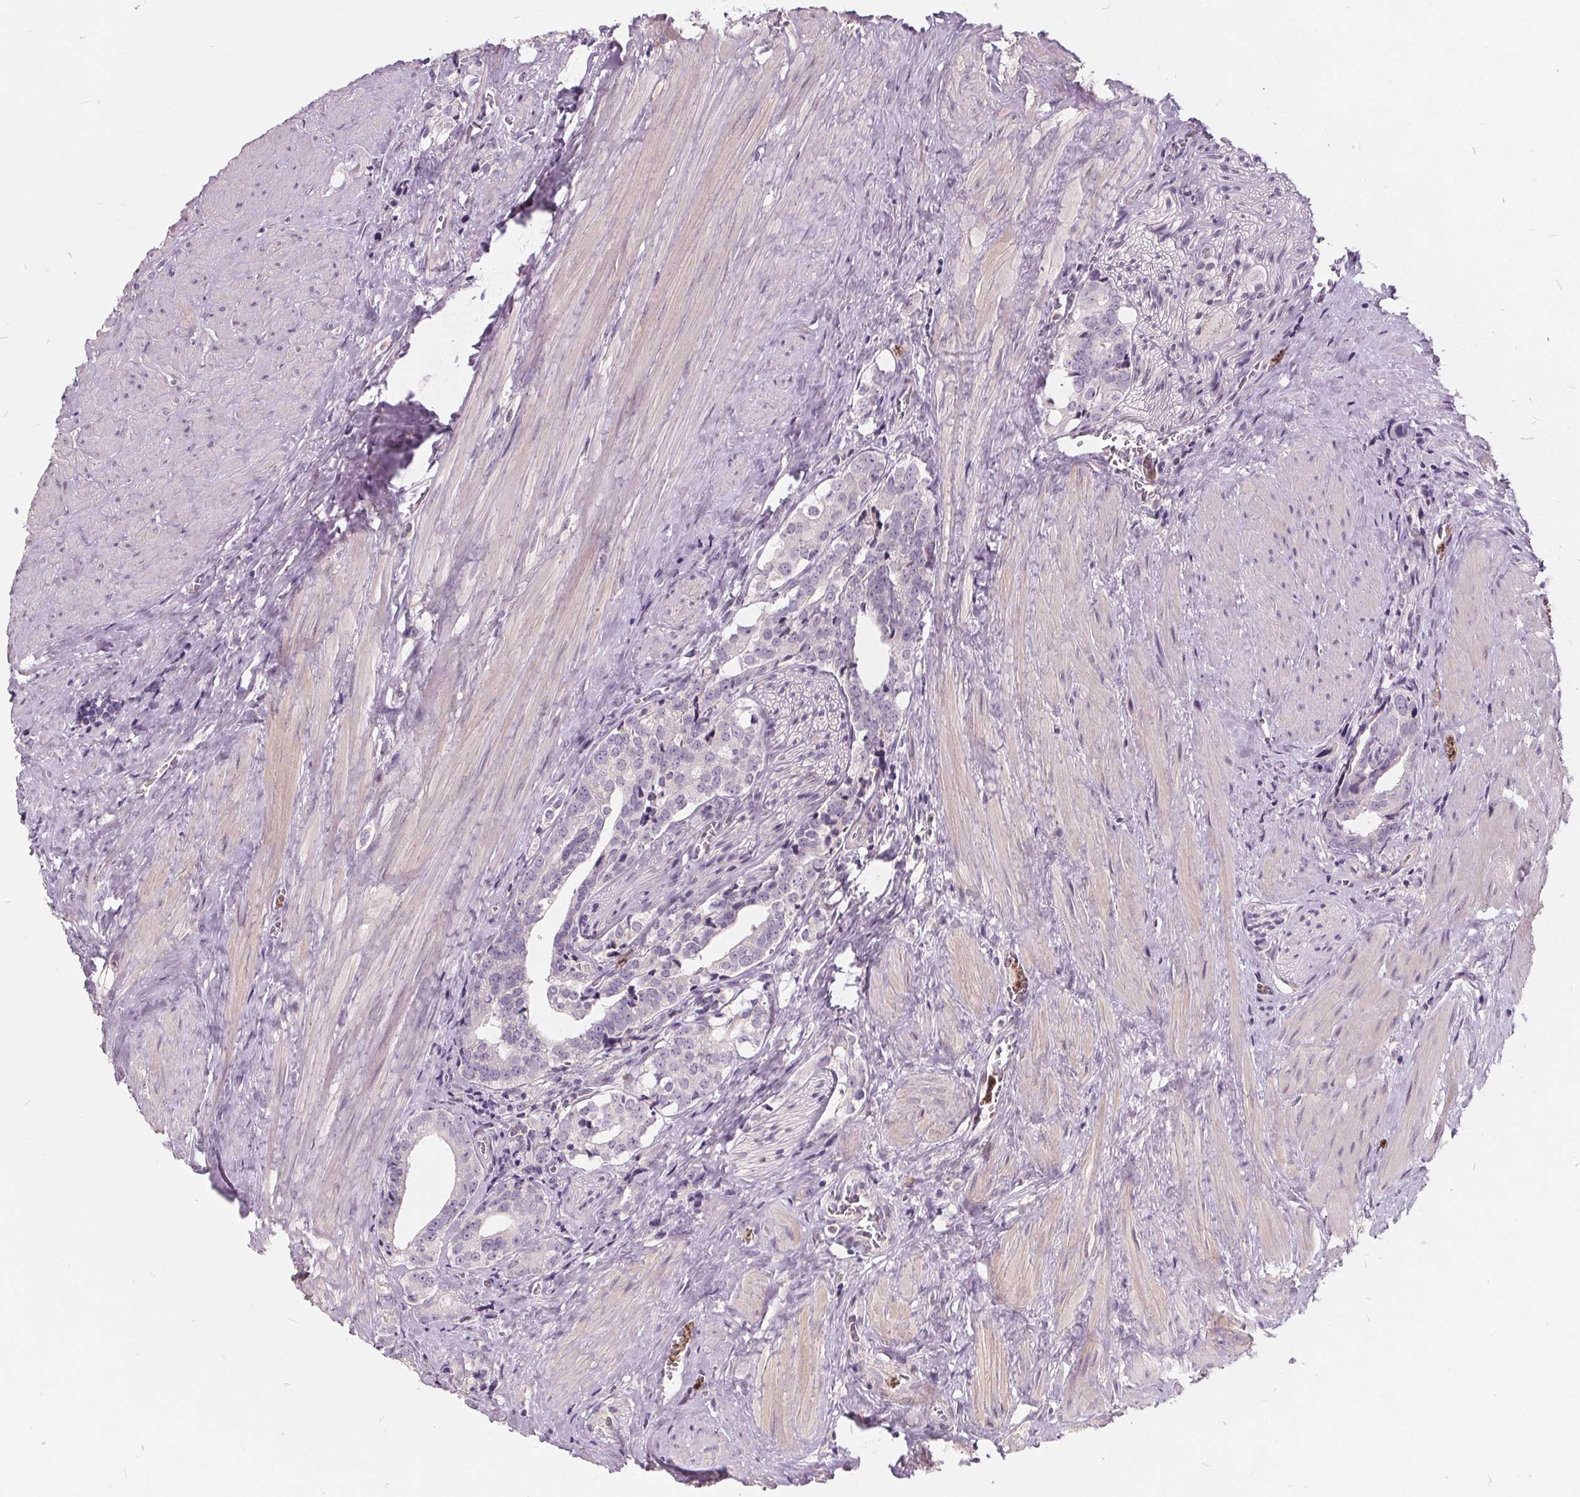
{"staining": {"intensity": "negative", "quantity": "none", "location": "none"}, "tissue": "prostate cancer", "cell_type": "Tumor cells", "image_type": "cancer", "snomed": [{"axis": "morphology", "description": "Adenocarcinoma, NOS"}, {"axis": "topography", "description": "Prostate and seminal vesicle, NOS"}], "caption": "IHC histopathology image of human prostate adenocarcinoma stained for a protein (brown), which shows no staining in tumor cells. Brightfield microscopy of immunohistochemistry (IHC) stained with DAB (3,3'-diaminobenzidine) (brown) and hematoxylin (blue), captured at high magnification.", "gene": "HAAO", "patient": {"sex": "male", "age": 63}}